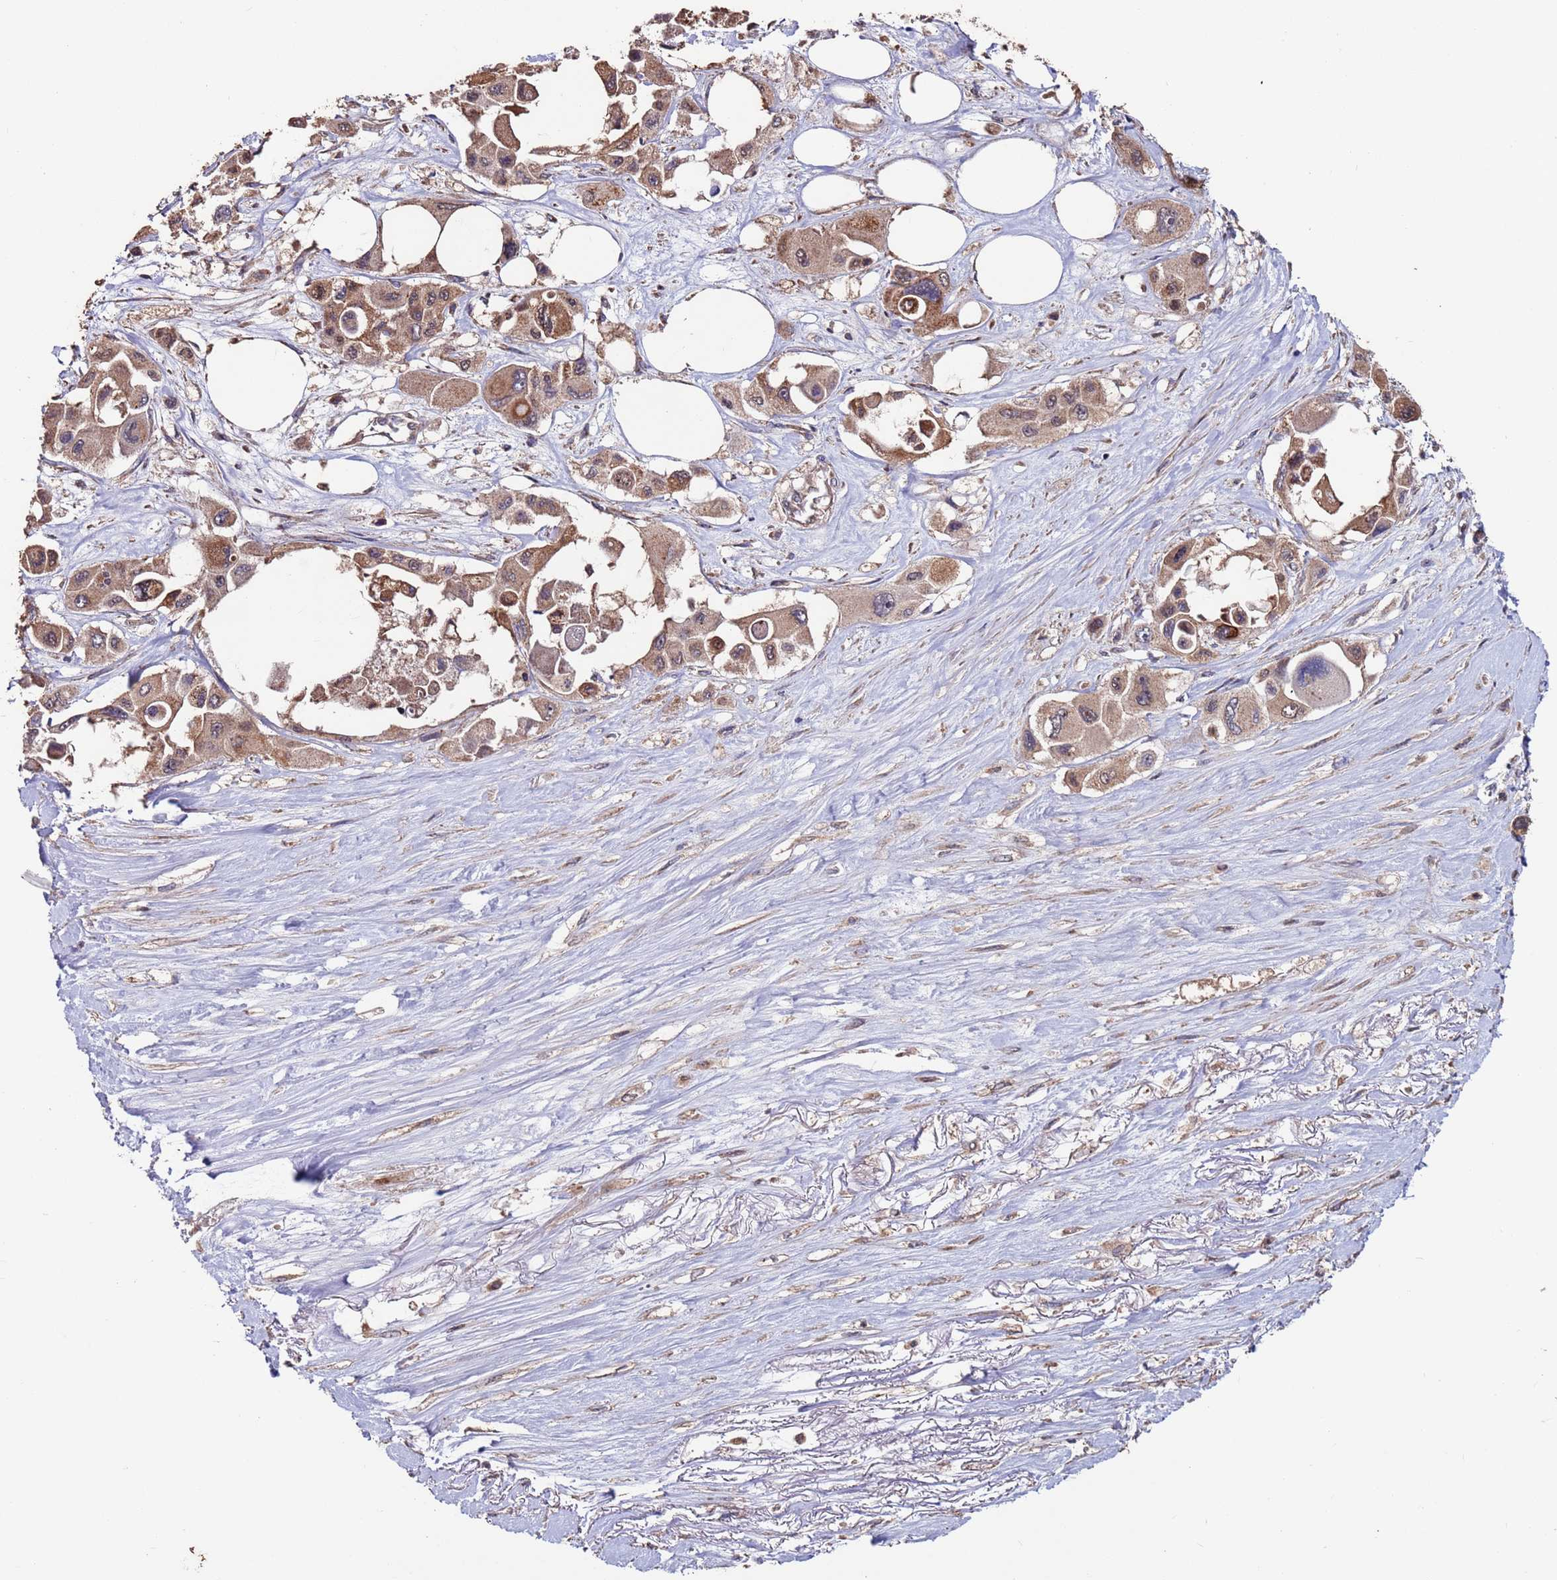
{"staining": {"intensity": "moderate", "quantity": ">75%", "location": "cytoplasmic/membranous"}, "tissue": "pancreatic cancer", "cell_type": "Tumor cells", "image_type": "cancer", "snomed": [{"axis": "morphology", "description": "Adenocarcinoma, NOS"}, {"axis": "topography", "description": "Pancreas"}], "caption": "The photomicrograph demonstrates immunohistochemical staining of adenocarcinoma (pancreatic). There is moderate cytoplasmic/membranous expression is appreciated in about >75% of tumor cells.", "gene": "PRR7", "patient": {"sex": "male", "age": 92}}